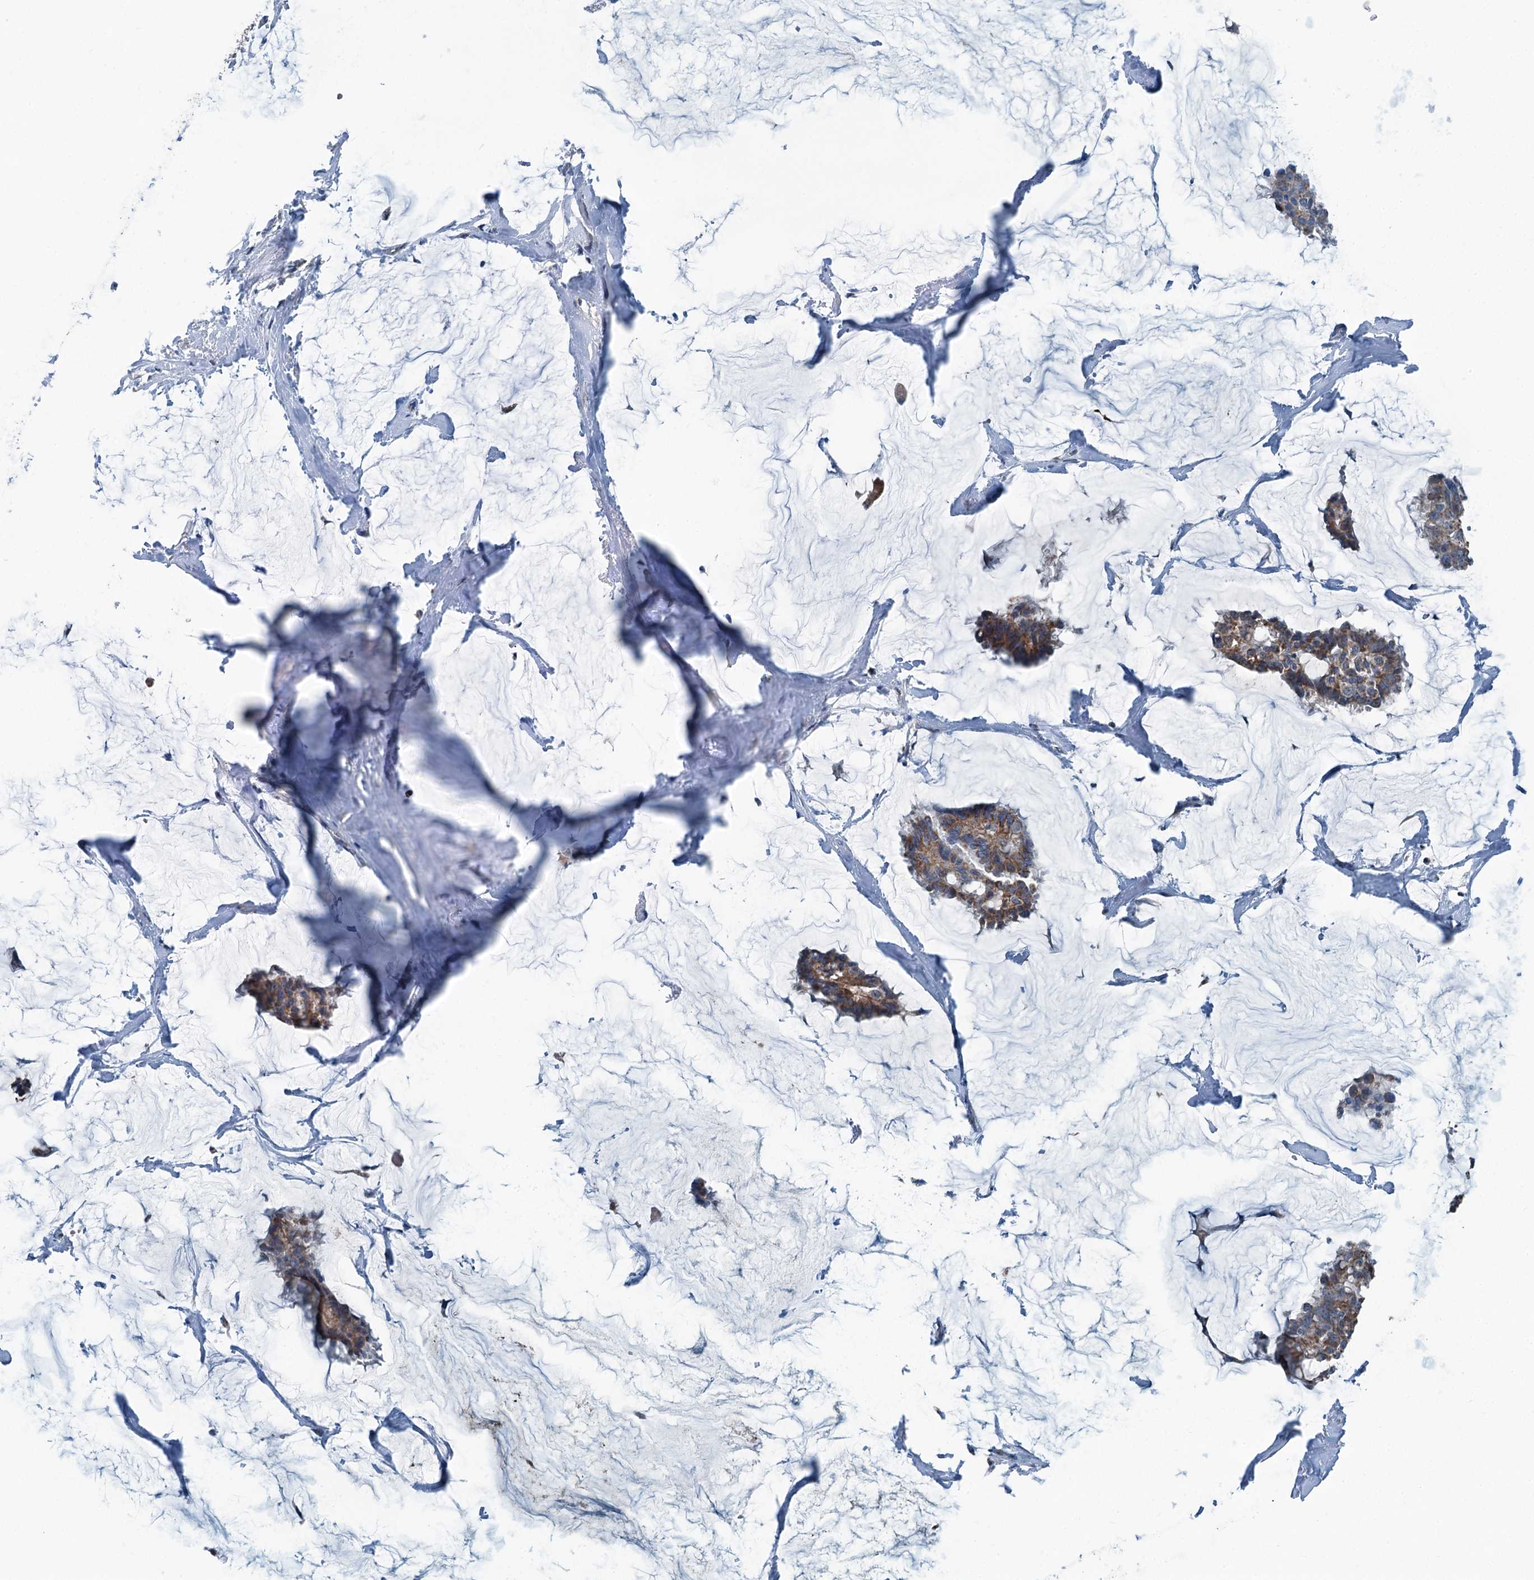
{"staining": {"intensity": "weak", "quantity": ">75%", "location": "cytoplasmic/membranous"}, "tissue": "breast cancer", "cell_type": "Tumor cells", "image_type": "cancer", "snomed": [{"axis": "morphology", "description": "Duct carcinoma"}, {"axis": "topography", "description": "Breast"}], "caption": "Brown immunohistochemical staining in breast cancer (infiltrating ductal carcinoma) demonstrates weak cytoplasmic/membranous staining in approximately >75% of tumor cells.", "gene": "TRPT1", "patient": {"sex": "female", "age": 93}}